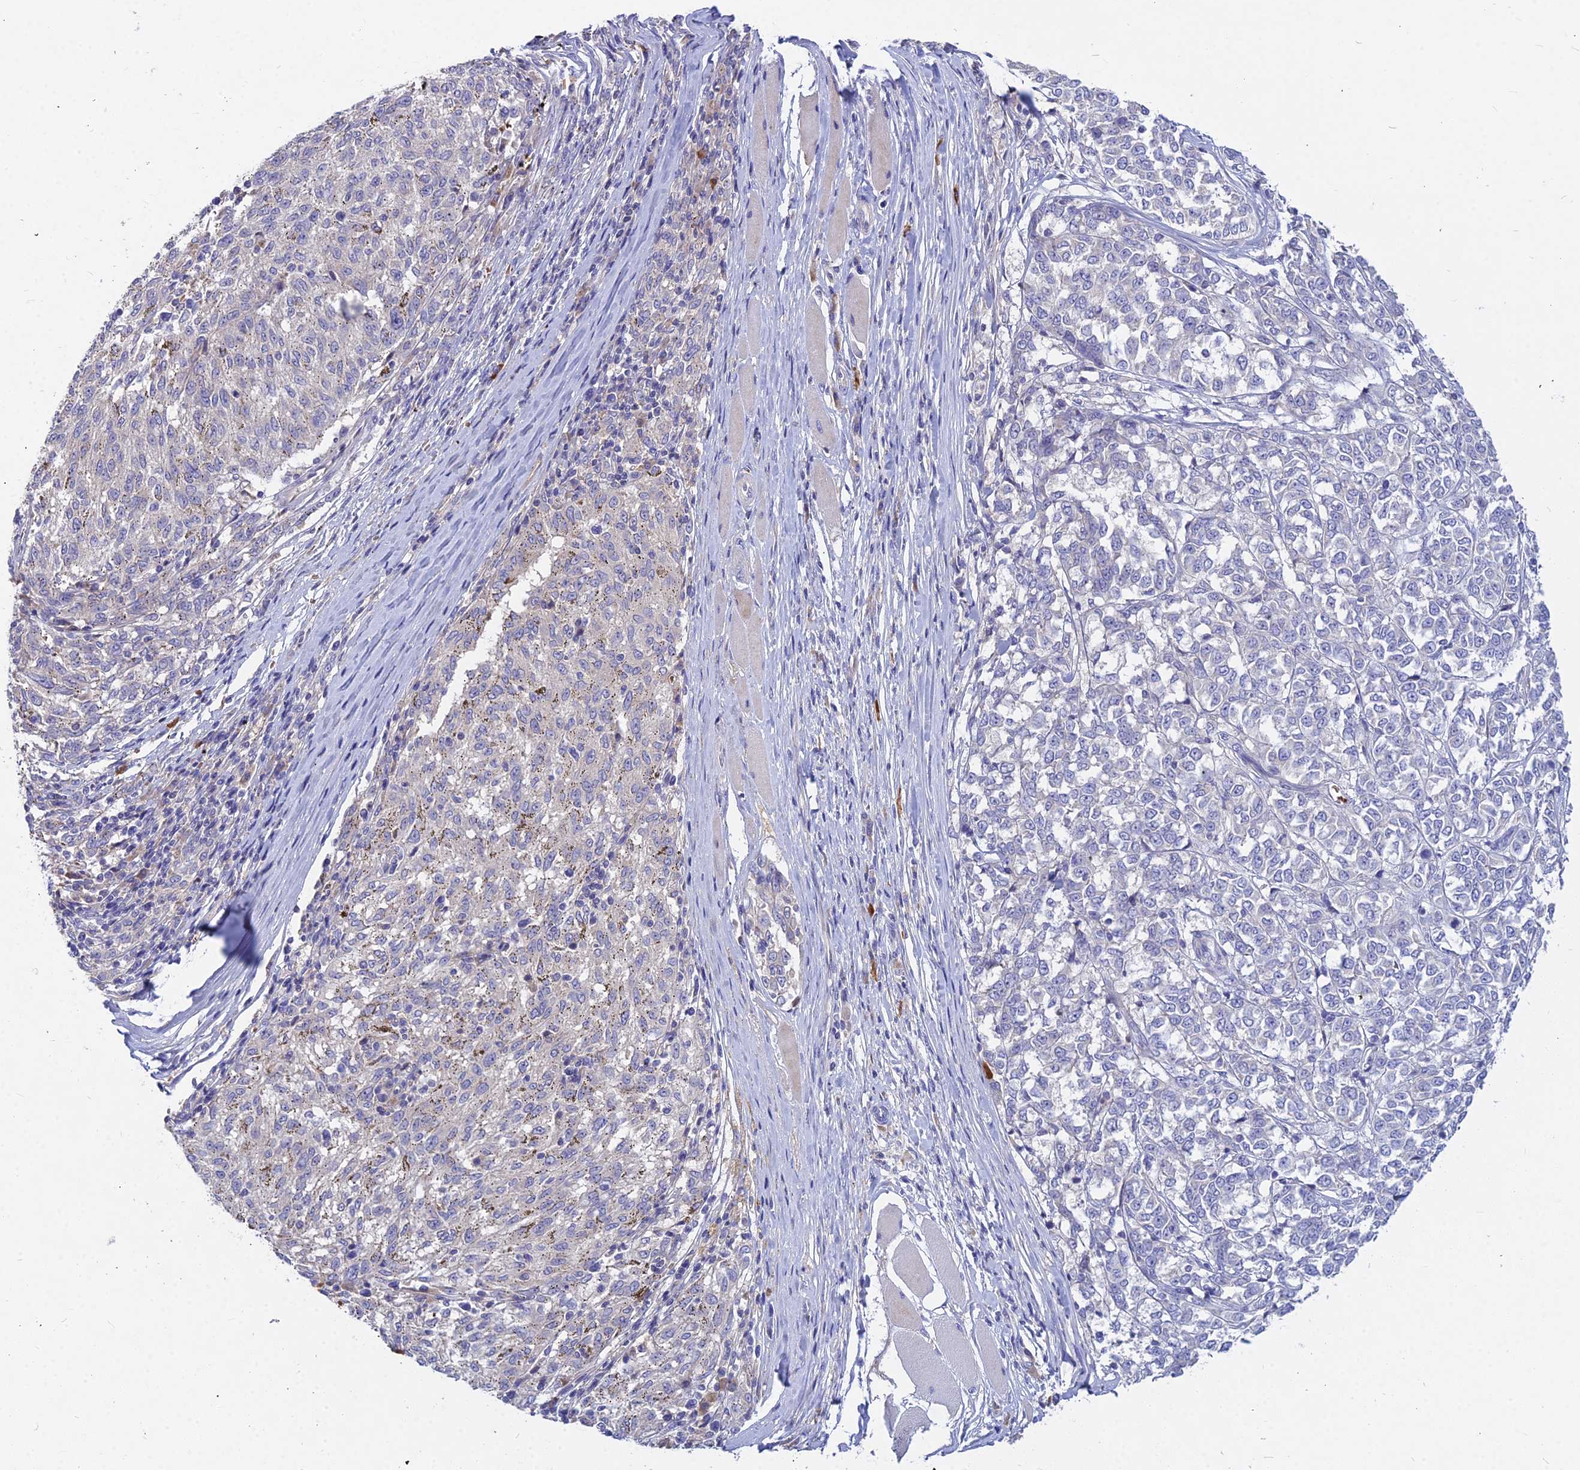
{"staining": {"intensity": "negative", "quantity": "none", "location": "none"}, "tissue": "melanoma", "cell_type": "Tumor cells", "image_type": "cancer", "snomed": [{"axis": "morphology", "description": "Malignant melanoma, NOS"}, {"axis": "topography", "description": "Skin"}], "caption": "Melanoma stained for a protein using immunohistochemistry shows no expression tumor cells.", "gene": "DMRTA1", "patient": {"sex": "female", "age": 72}}